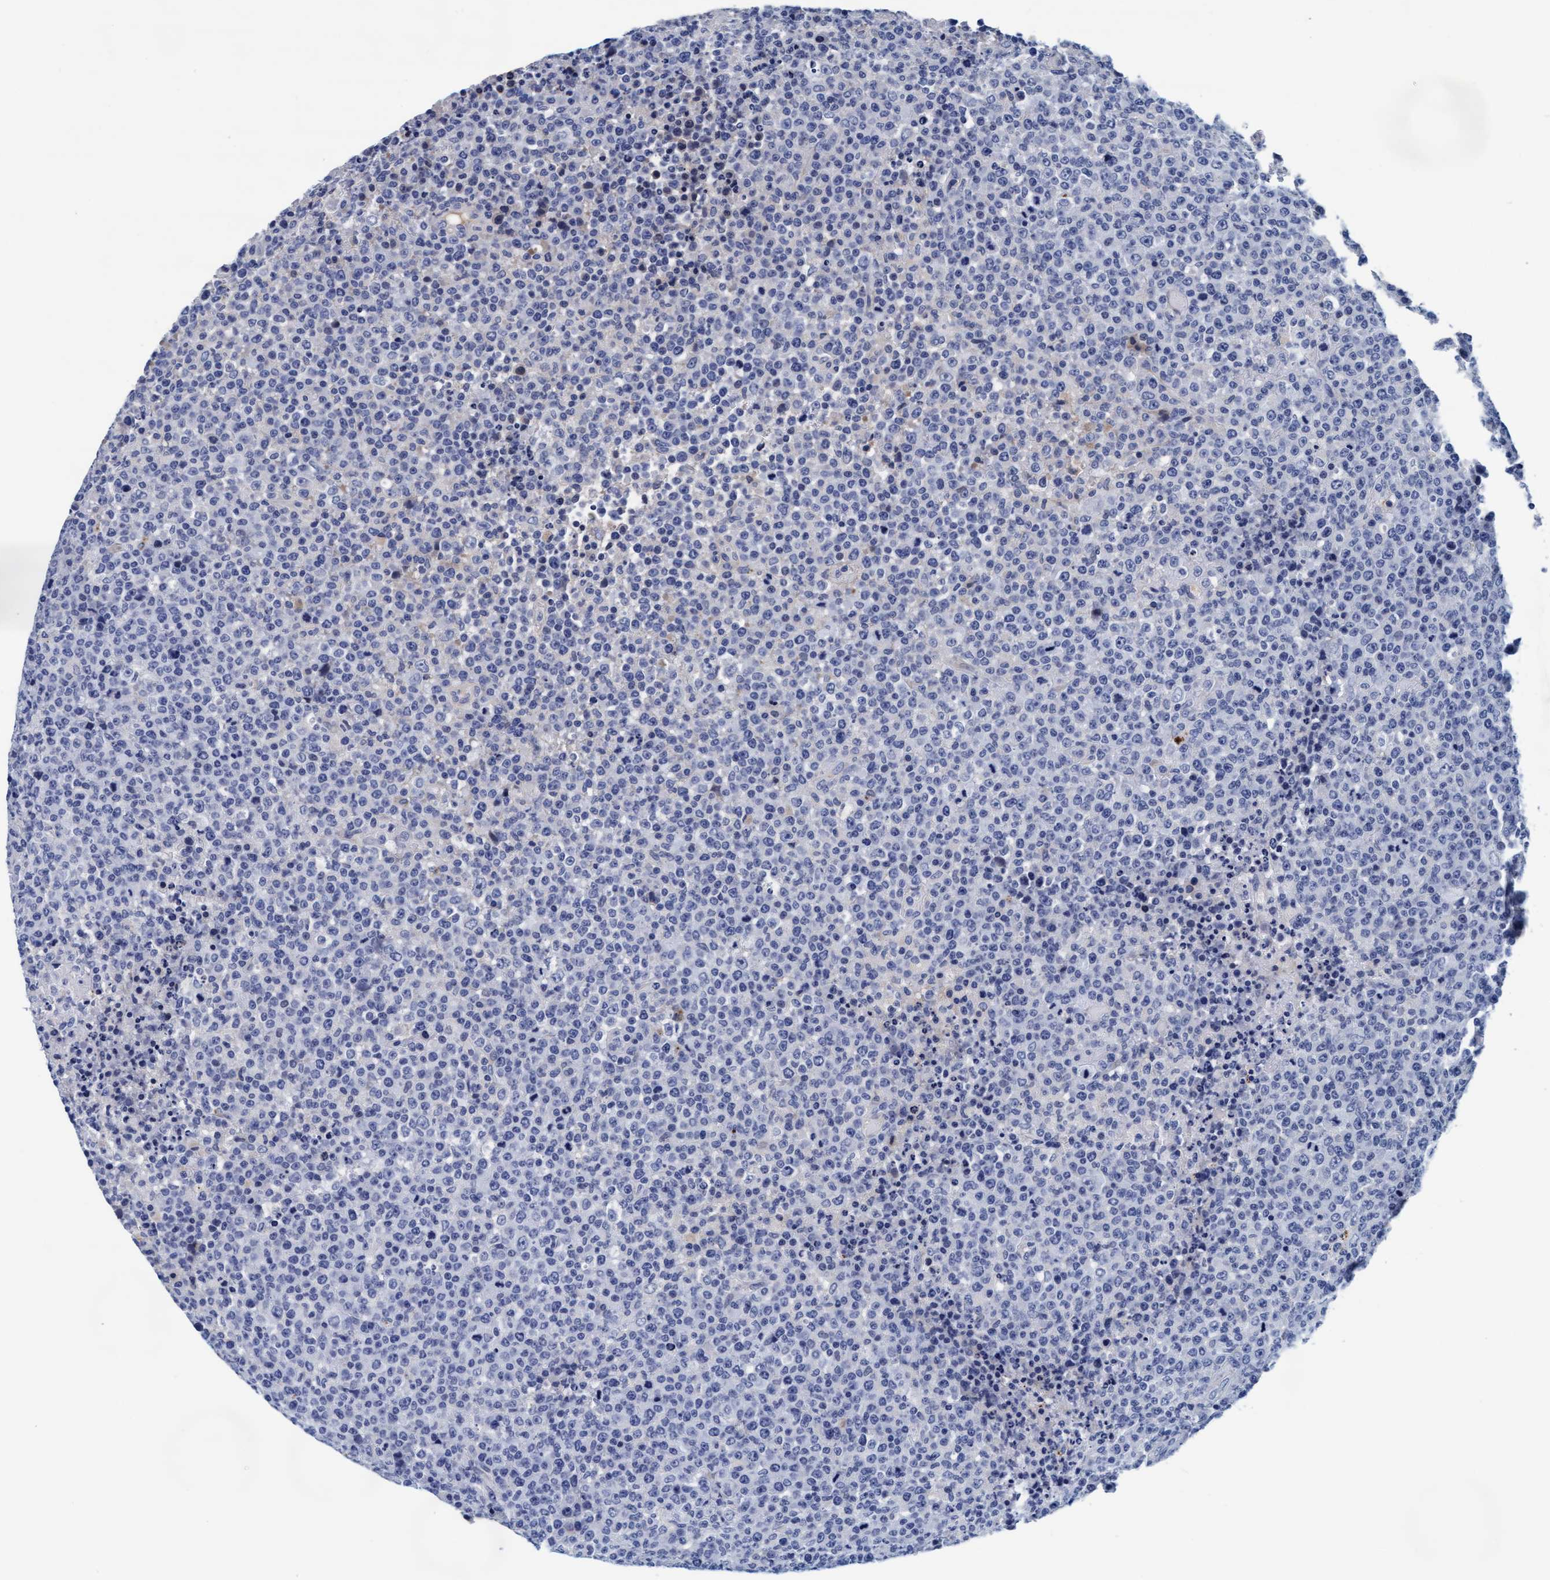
{"staining": {"intensity": "negative", "quantity": "none", "location": "none"}, "tissue": "lymphoma", "cell_type": "Tumor cells", "image_type": "cancer", "snomed": [{"axis": "morphology", "description": "Malignant lymphoma, non-Hodgkin's type, High grade"}, {"axis": "topography", "description": "Lymph node"}], "caption": "Immunohistochemistry (IHC) micrograph of neoplastic tissue: malignant lymphoma, non-Hodgkin's type (high-grade) stained with DAB reveals no significant protein expression in tumor cells.", "gene": "ARSG", "patient": {"sex": "male", "age": 13}}